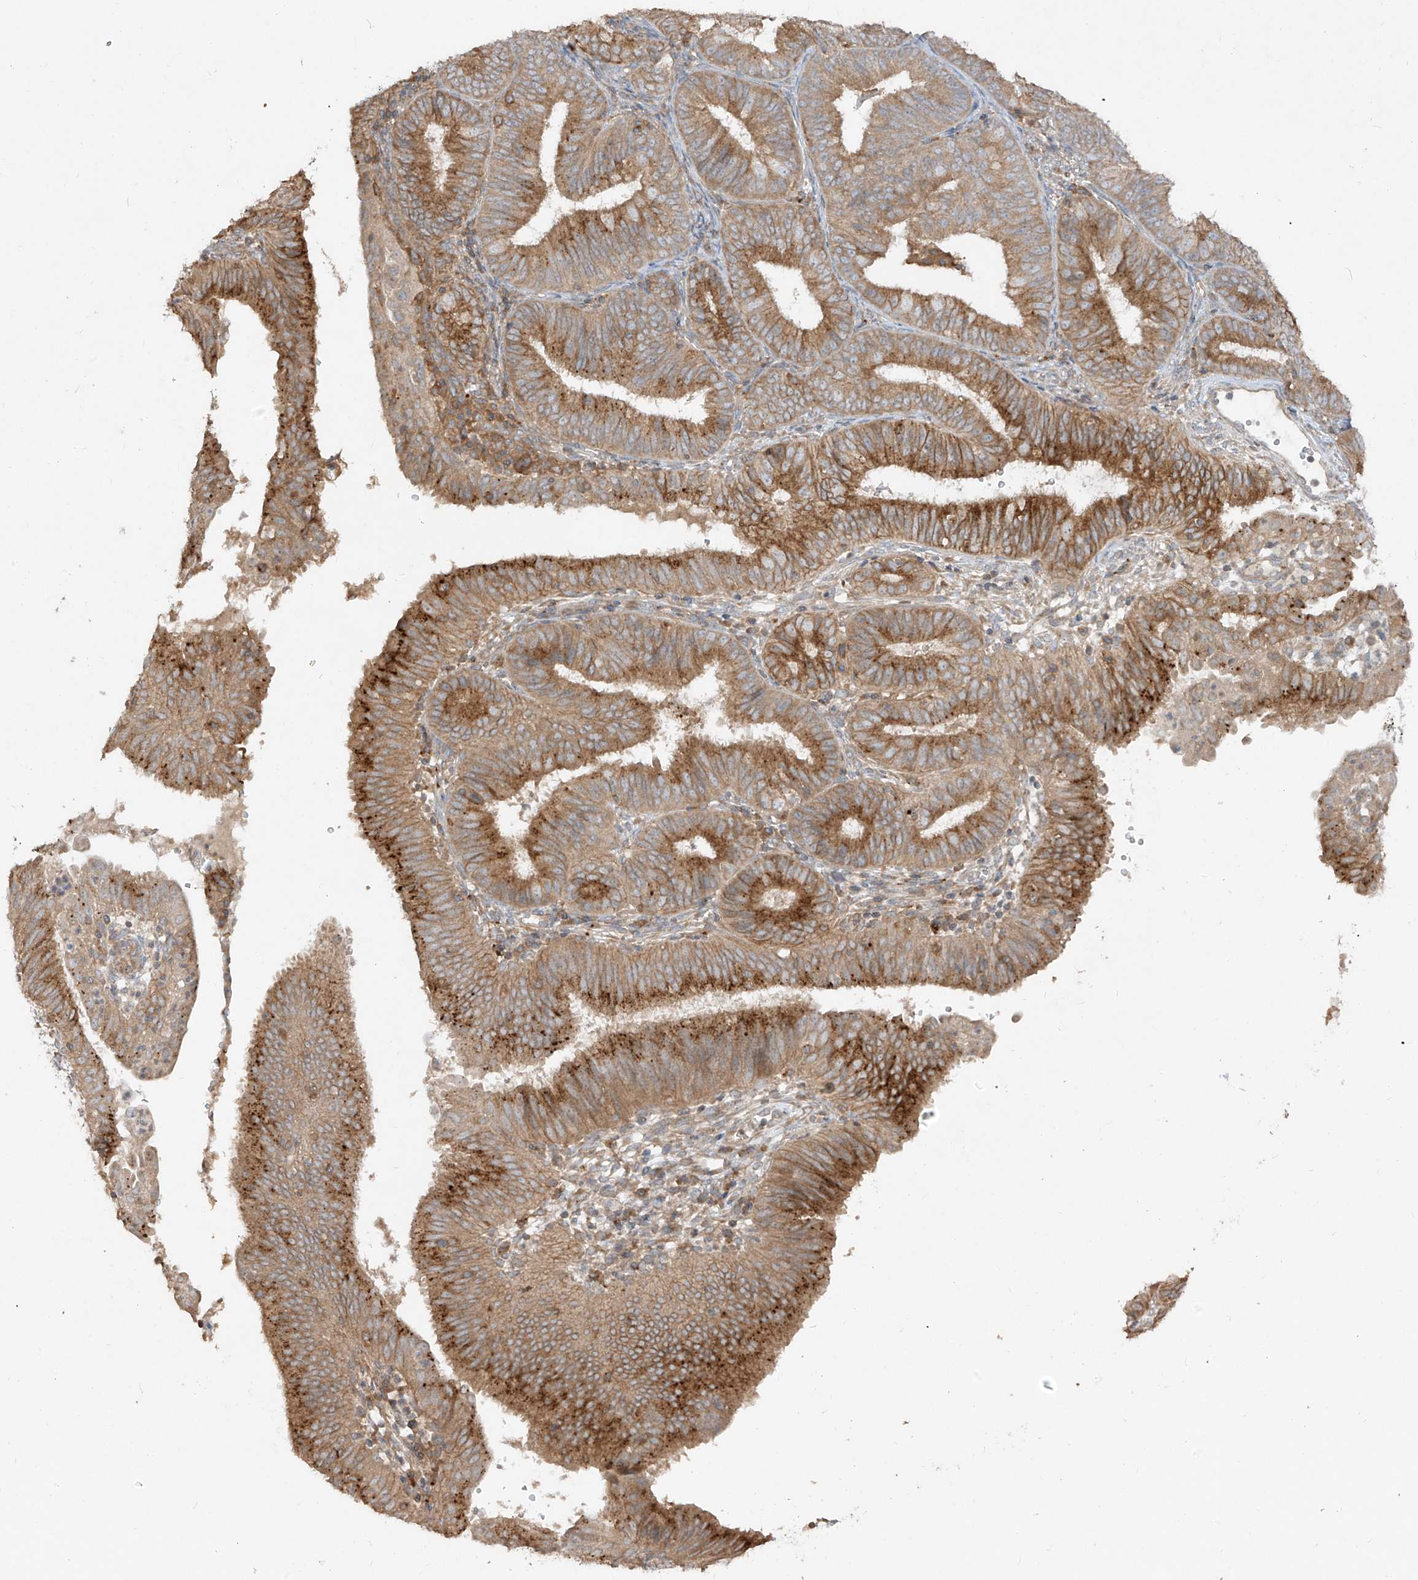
{"staining": {"intensity": "strong", "quantity": ">75%", "location": "cytoplasmic/membranous"}, "tissue": "endometrial cancer", "cell_type": "Tumor cells", "image_type": "cancer", "snomed": [{"axis": "morphology", "description": "Adenocarcinoma, NOS"}, {"axis": "topography", "description": "Endometrium"}], "caption": "IHC staining of endometrial adenocarcinoma, which displays high levels of strong cytoplasmic/membranous staining in about >75% of tumor cells indicating strong cytoplasmic/membranous protein positivity. The staining was performed using DAB (3,3'-diaminobenzidine) (brown) for protein detection and nuclei were counterstained in hematoxylin (blue).", "gene": "LDAH", "patient": {"sex": "female", "age": 51}}